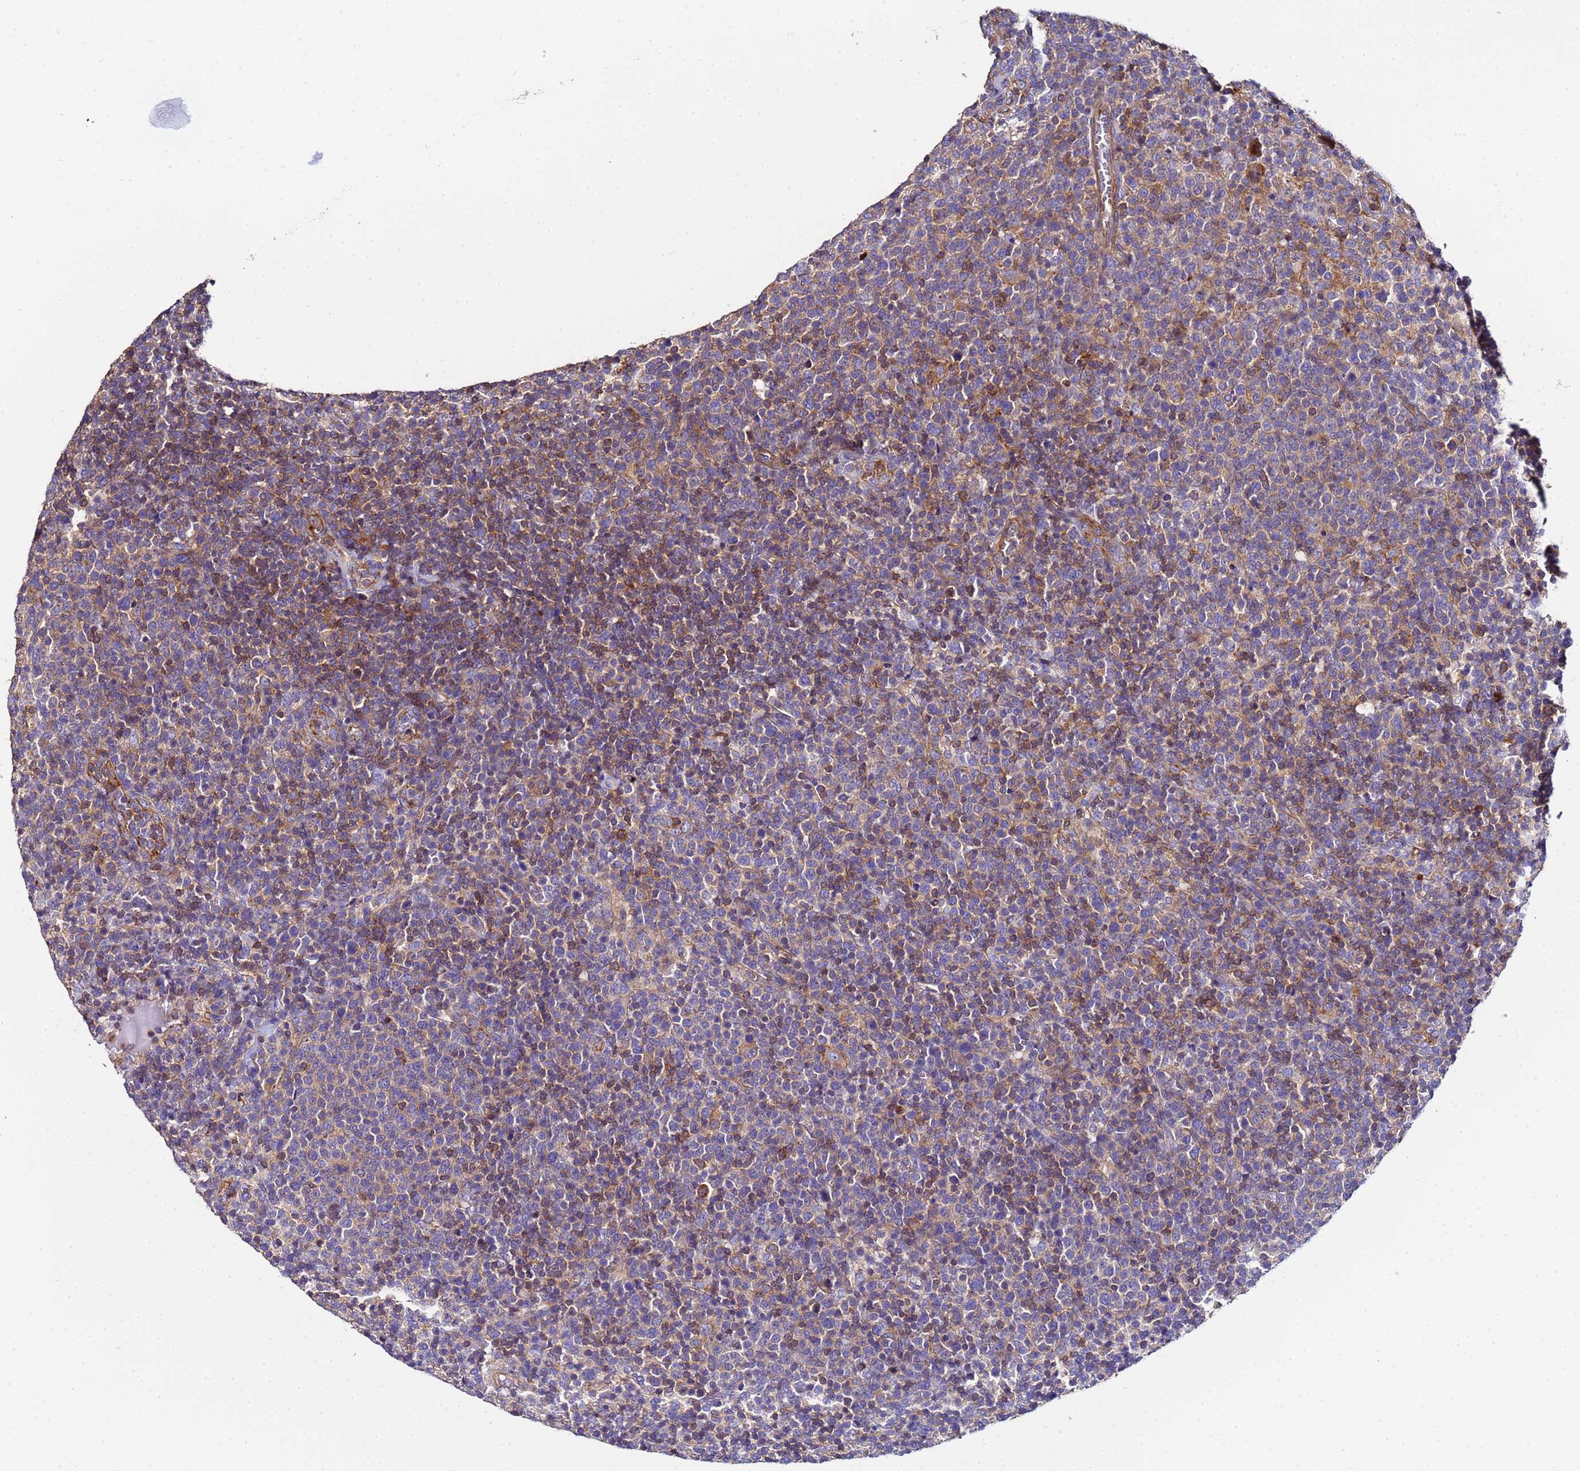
{"staining": {"intensity": "moderate", "quantity": "<25%", "location": "cytoplasmic/membranous"}, "tissue": "lymphoma", "cell_type": "Tumor cells", "image_type": "cancer", "snomed": [{"axis": "morphology", "description": "Malignant lymphoma, non-Hodgkin's type, High grade"}, {"axis": "topography", "description": "Lymph node"}], "caption": "Moderate cytoplasmic/membranous positivity is present in approximately <25% of tumor cells in lymphoma.", "gene": "POTEE", "patient": {"sex": "male", "age": 61}}